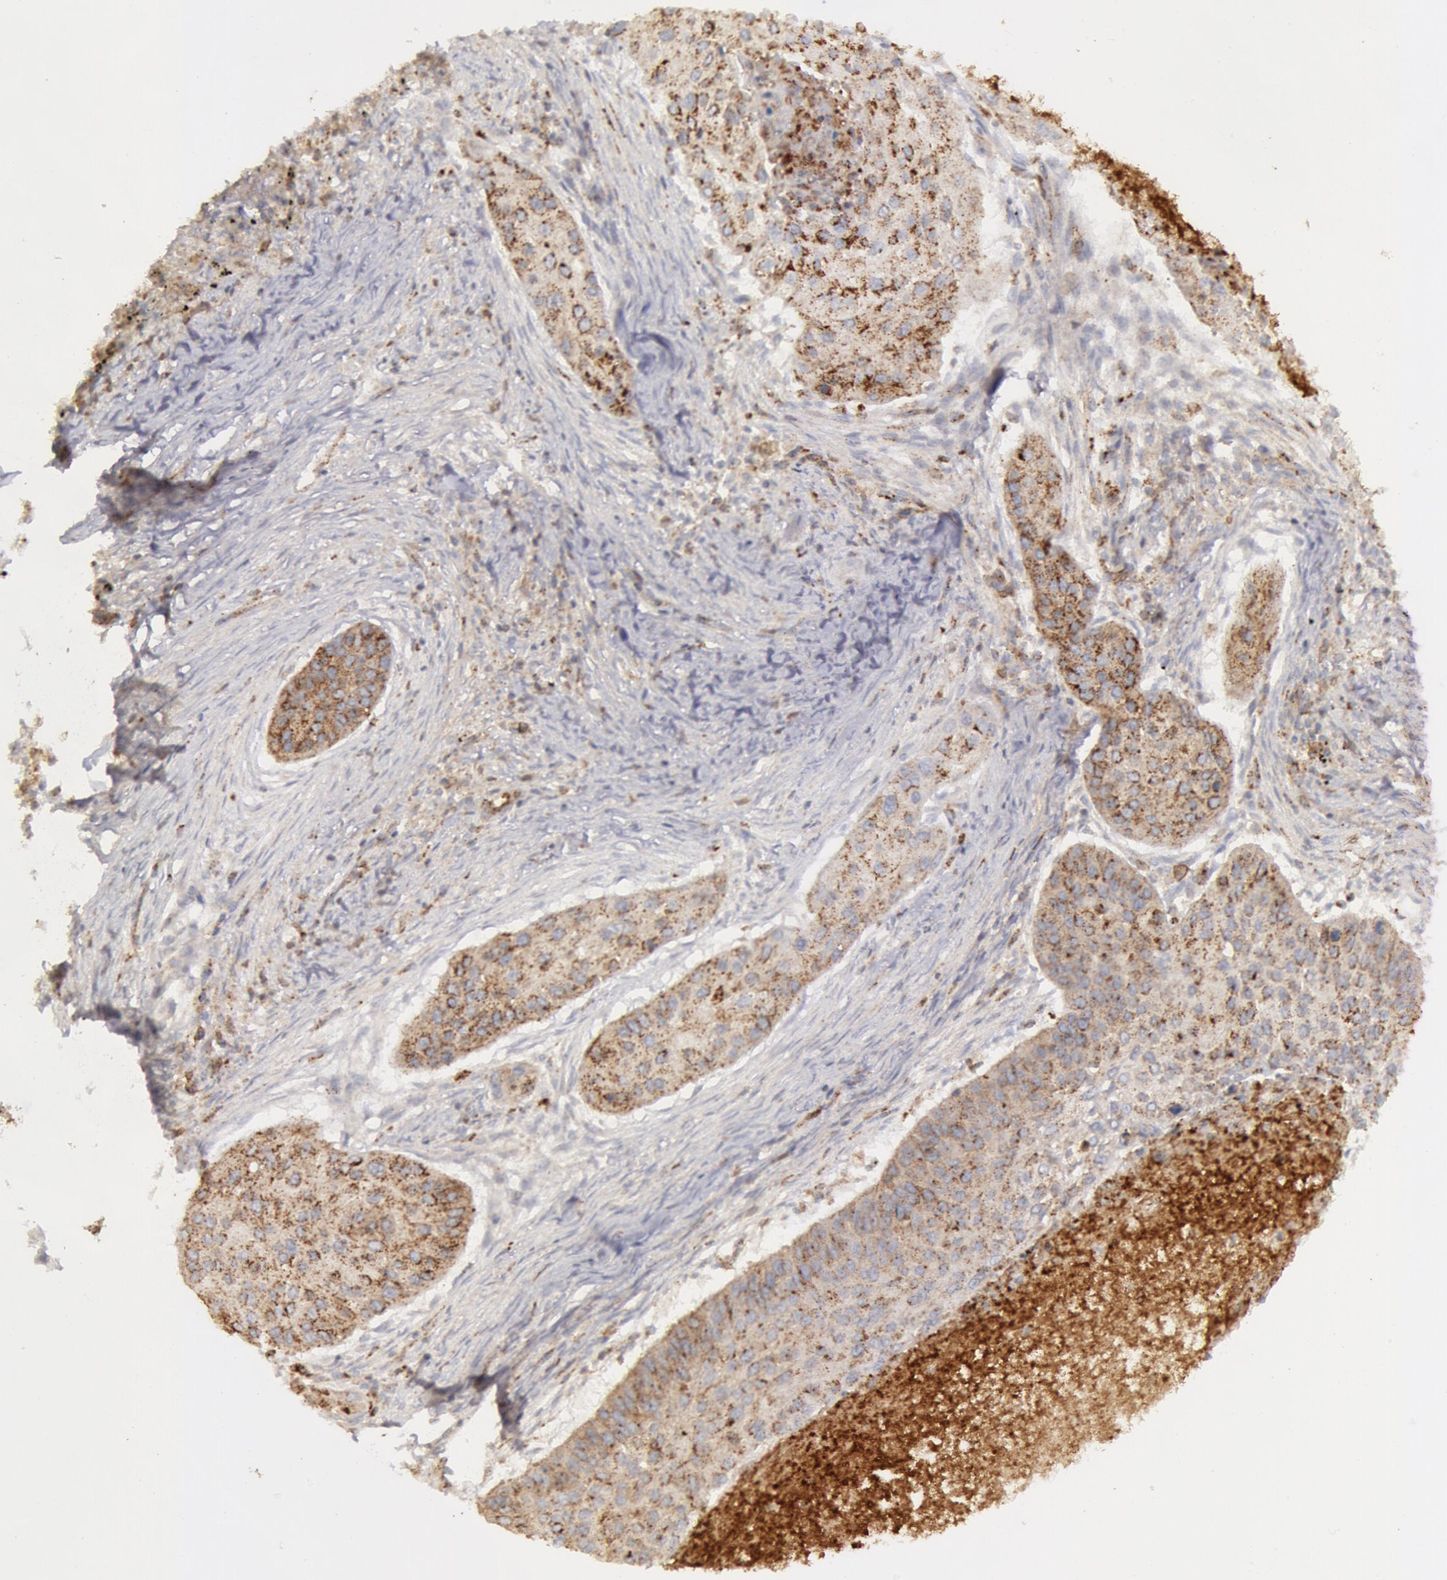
{"staining": {"intensity": "moderate", "quantity": ">75%", "location": "cytoplasmic/membranous"}, "tissue": "lung cancer", "cell_type": "Tumor cells", "image_type": "cancer", "snomed": [{"axis": "morphology", "description": "Squamous cell carcinoma, NOS"}, {"axis": "topography", "description": "Lung"}], "caption": "The immunohistochemical stain shows moderate cytoplasmic/membranous staining in tumor cells of lung cancer (squamous cell carcinoma) tissue. The protein of interest is shown in brown color, while the nuclei are stained blue.", "gene": "FLOT2", "patient": {"sex": "male", "age": 71}}